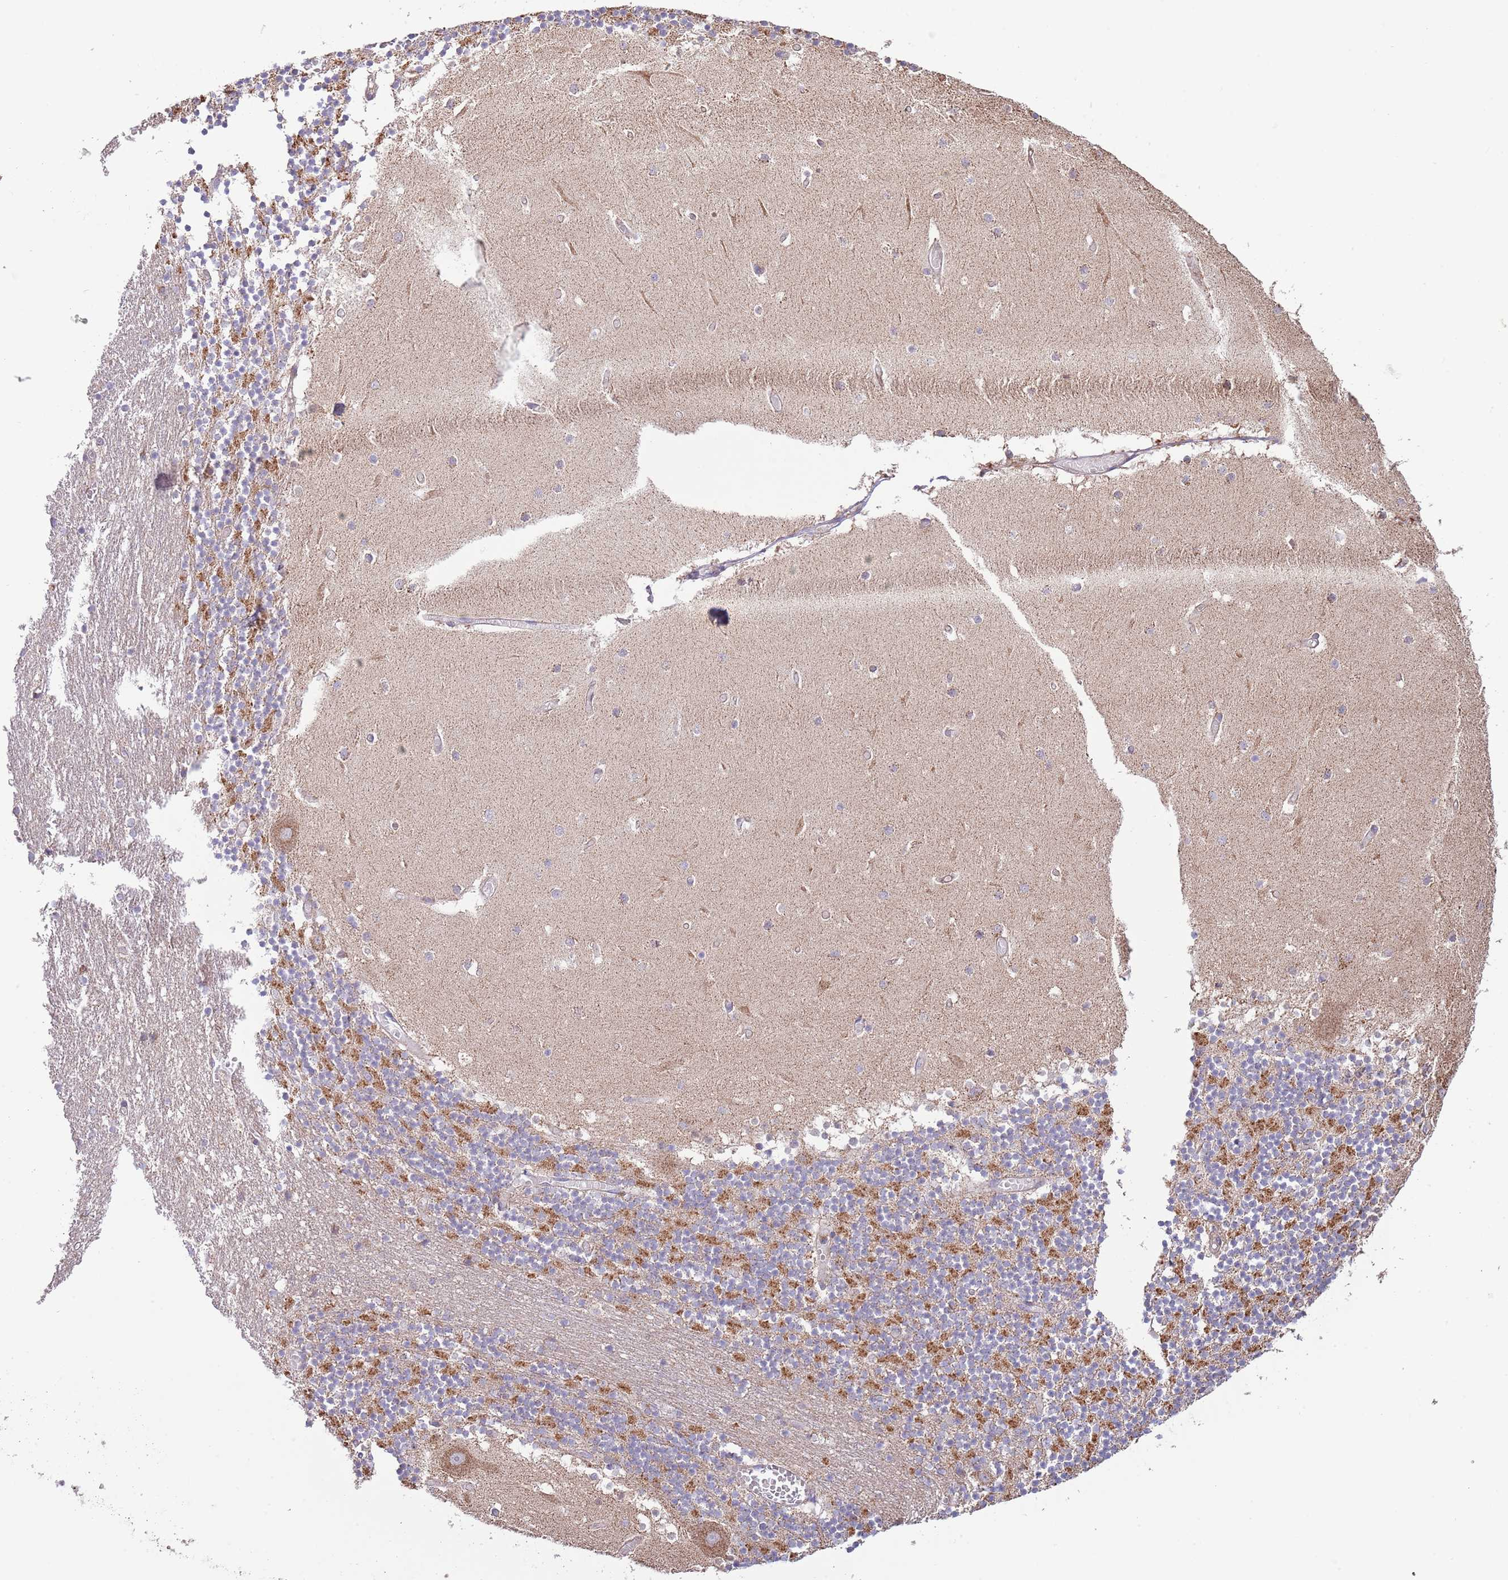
{"staining": {"intensity": "strong", "quantity": "25%-75%", "location": "cytoplasmic/membranous"}, "tissue": "cerebellum", "cell_type": "Cells in granular layer", "image_type": "normal", "snomed": [{"axis": "morphology", "description": "Normal tissue, NOS"}, {"axis": "topography", "description": "Cerebellum"}], "caption": "A histopathology image of cerebellum stained for a protein exhibits strong cytoplasmic/membranous brown staining in cells in granular layer.", "gene": "DNAJA3", "patient": {"sex": "female", "age": 28}}